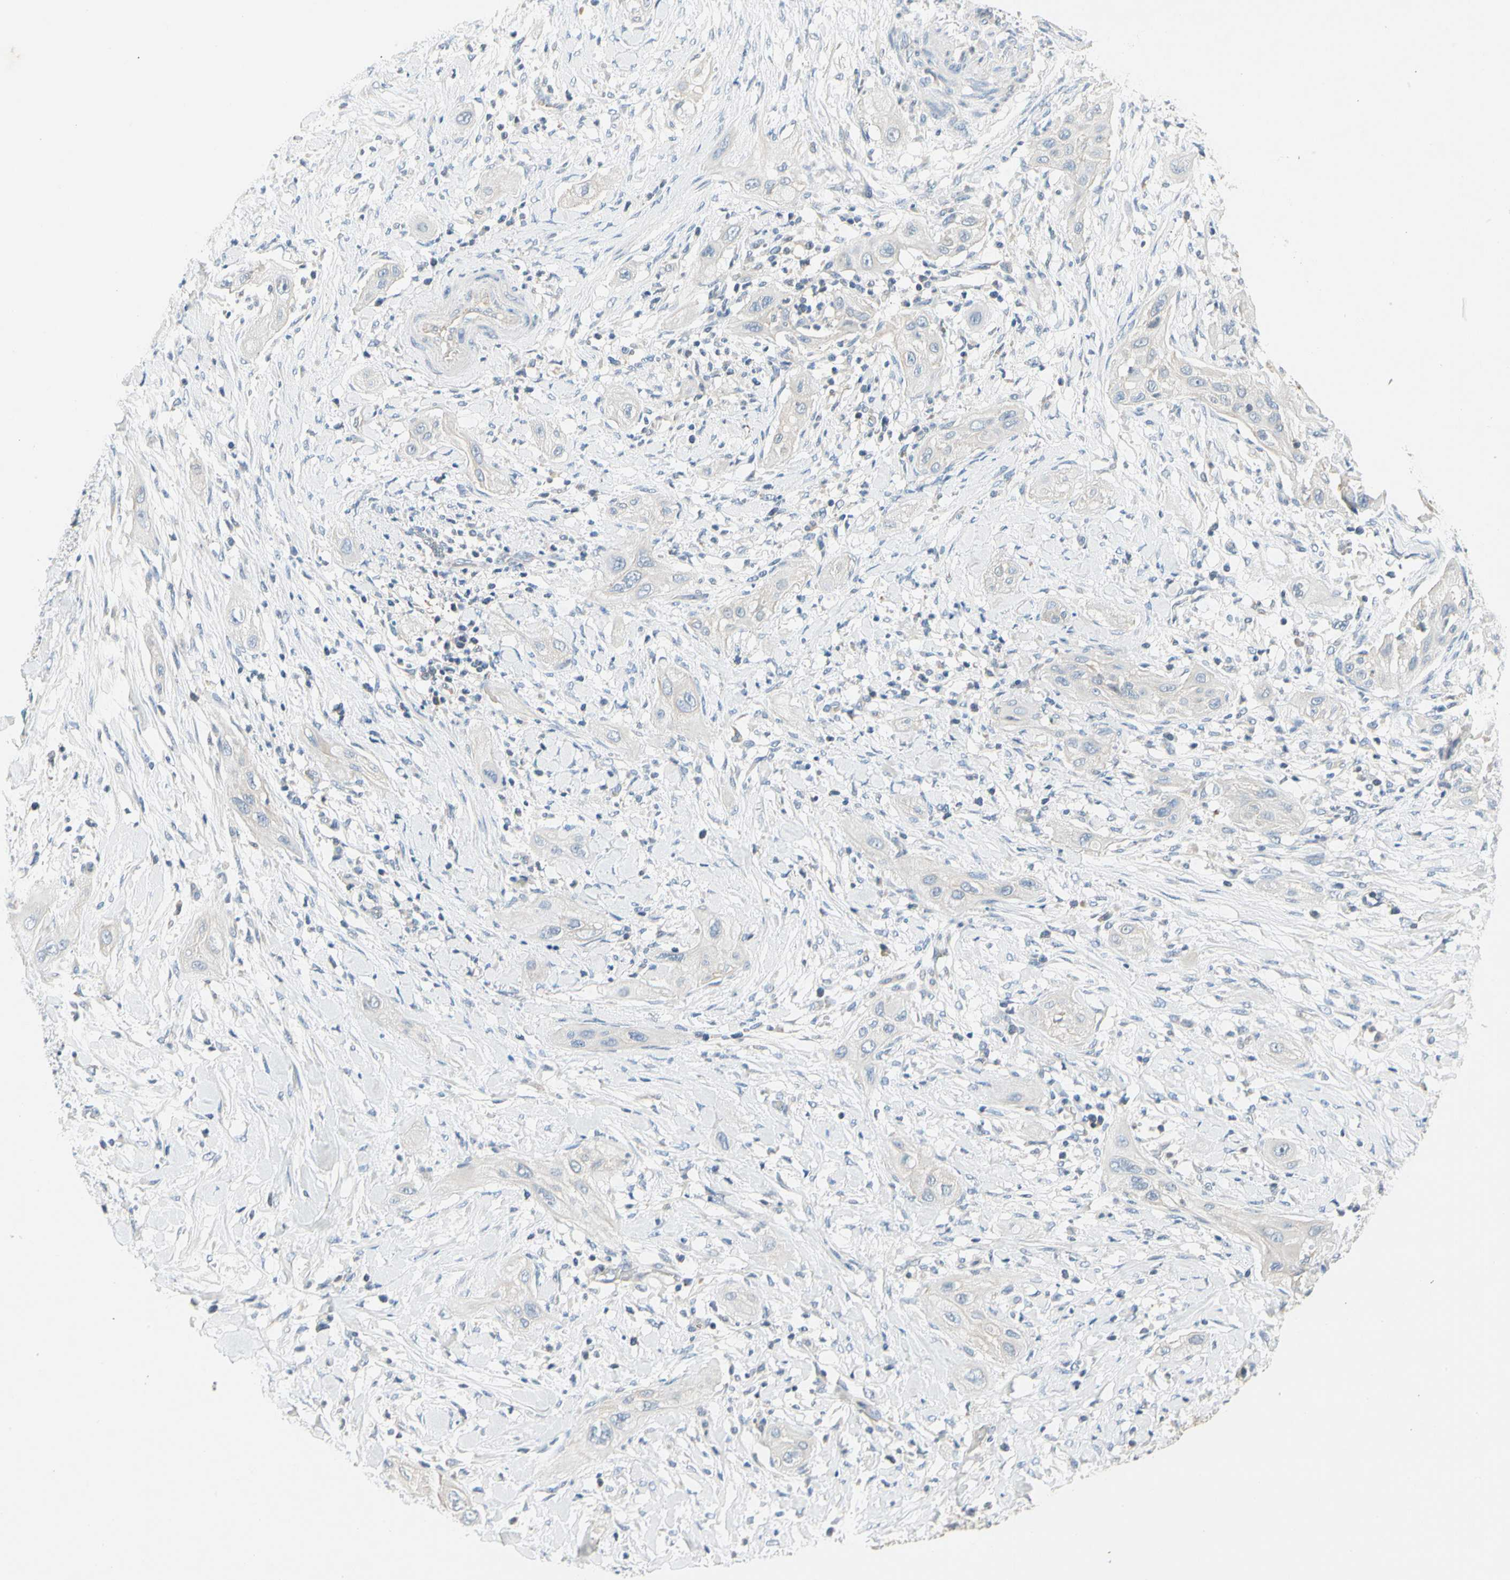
{"staining": {"intensity": "negative", "quantity": "none", "location": "none"}, "tissue": "lung cancer", "cell_type": "Tumor cells", "image_type": "cancer", "snomed": [{"axis": "morphology", "description": "Squamous cell carcinoma, NOS"}, {"axis": "topography", "description": "Lung"}], "caption": "Histopathology image shows no protein positivity in tumor cells of squamous cell carcinoma (lung) tissue.", "gene": "CCM2L", "patient": {"sex": "female", "age": 47}}